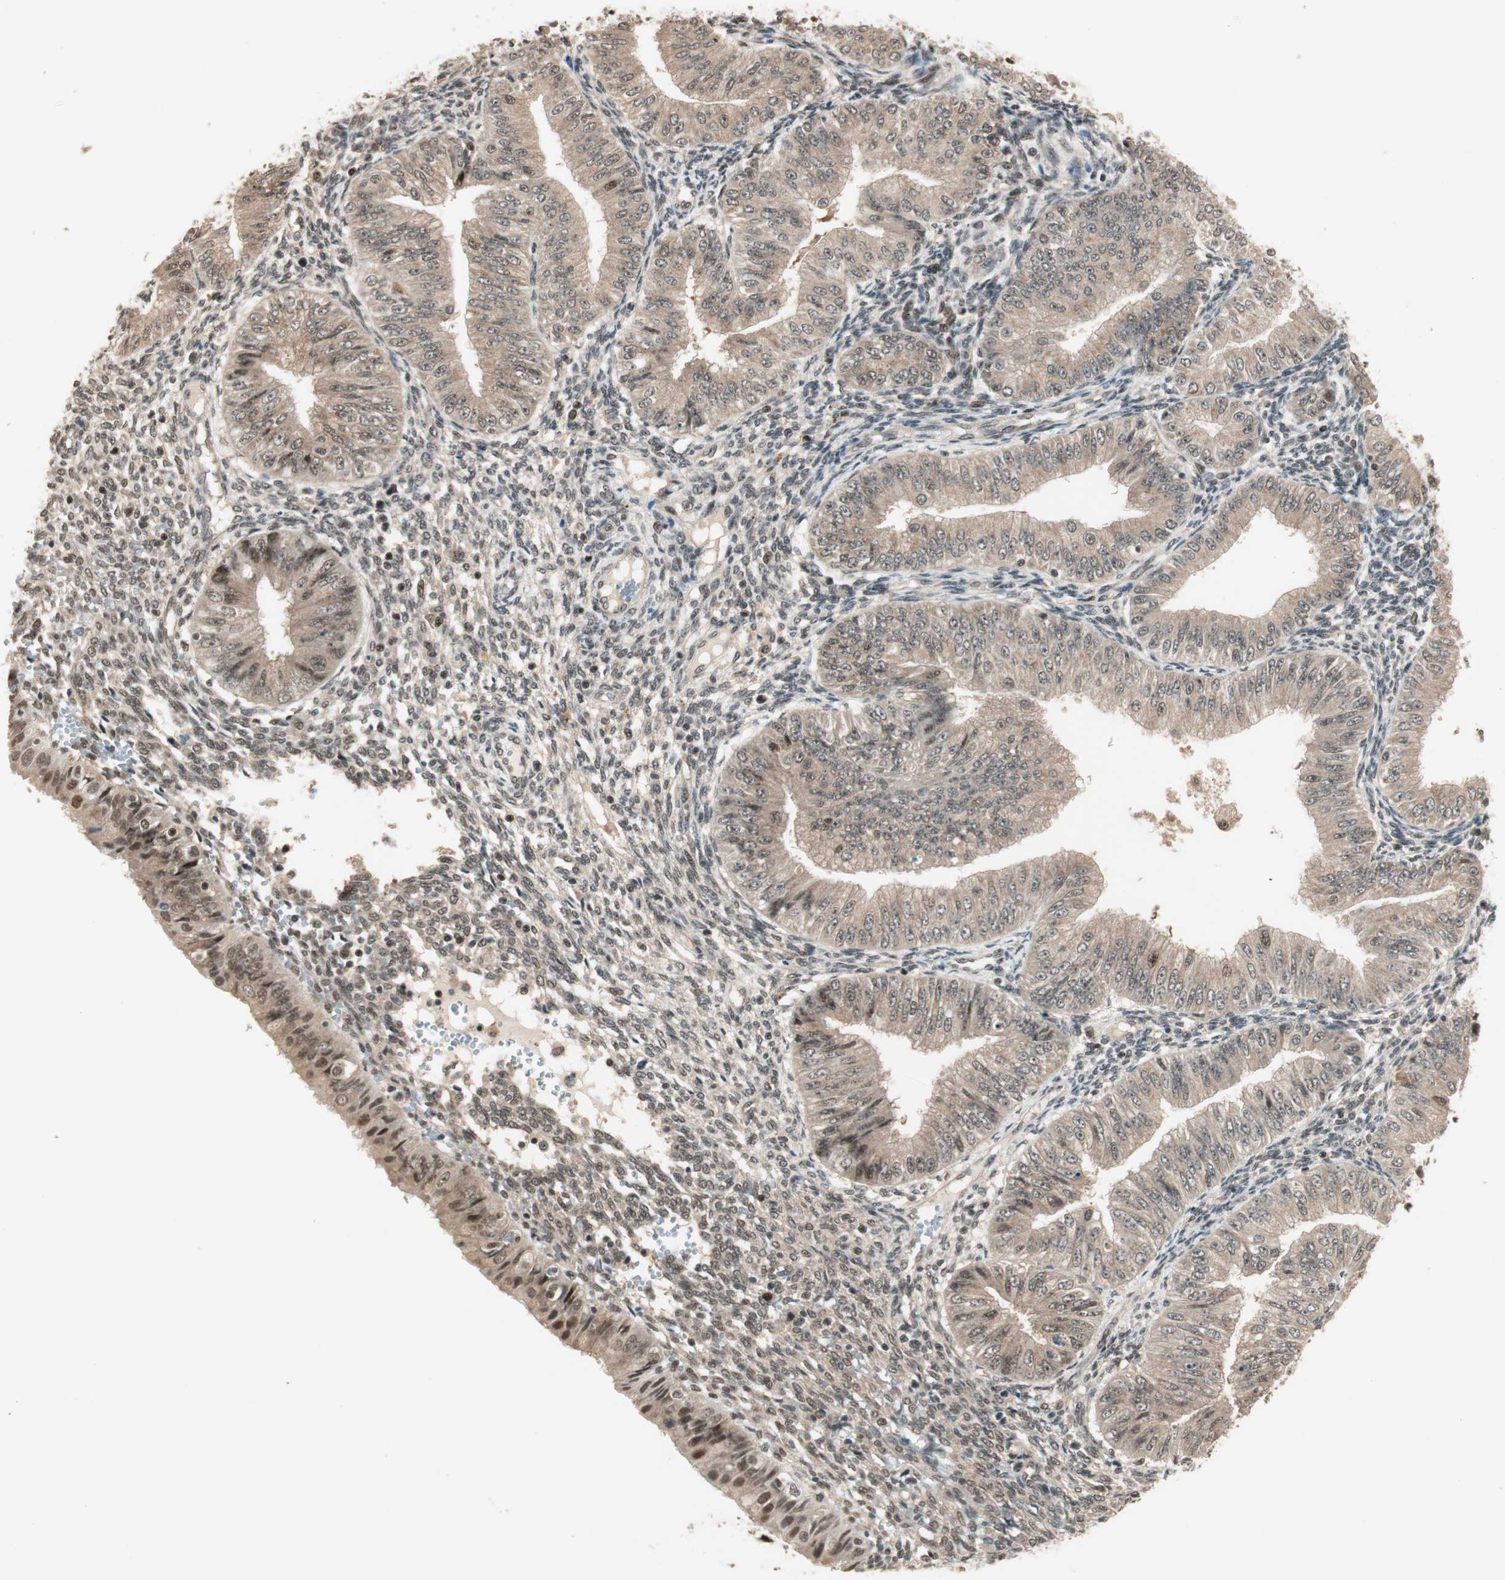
{"staining": {"intensity": "moderate", "quantity": ">75%", "location": "cytoplasmic/membranous,nuclear"}, "tissue": "endometrial cancer", "cell_type": "Tumor cells", "image_type": "cancer", "snomed": [{"axis": "morphology", "description": "Normal tissue, NOS"}, {"axis": "morphology", "description": "Adenocarcinoma, NOS"}, {"axis": "topography", "description": "Endometrium"}], "caption": "Brown immunohistochemical staining in adenocarcinoma (endometrial) reveals moderate cytoplasmic/membranous and nuclear staining in about >75% of tumor cells. The staining was performed using DAB to visualize the protein expression in brown, while the nuclei were stained in blue with hematoxylin (Magnification: 20x).", "gene": "ZNF701", "patient": {"sex": "female", "age": 53}}